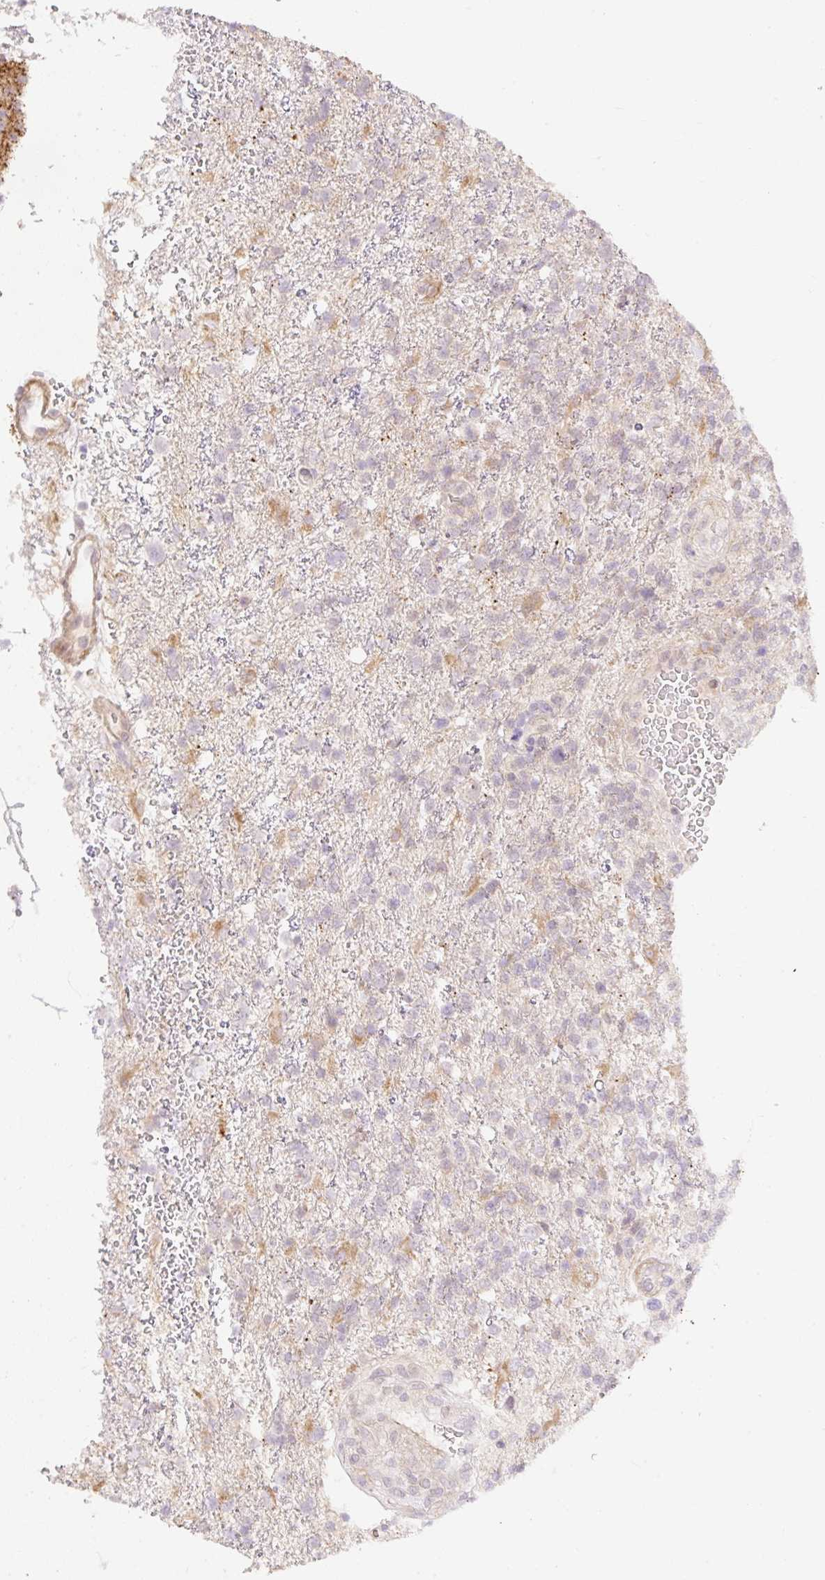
{"staining": {"intensity": "negative", "quantity": "none", "location": "none"}, "tissue": "glioma", "cell_type": "Tumor cells", "image_type": "cancer", "snomed": [{"axis": "morphology", "description": "Glioma, malignant, High grade"}, {"axis": "topography", "description": "Brain"}], "caption": "Immunohistochemical staining of human malignant glioma (high-grade) reveals no significant positivity in tumor cells.", "gene": "EMC10", "patient": {"sex": "male", "age": 56}}